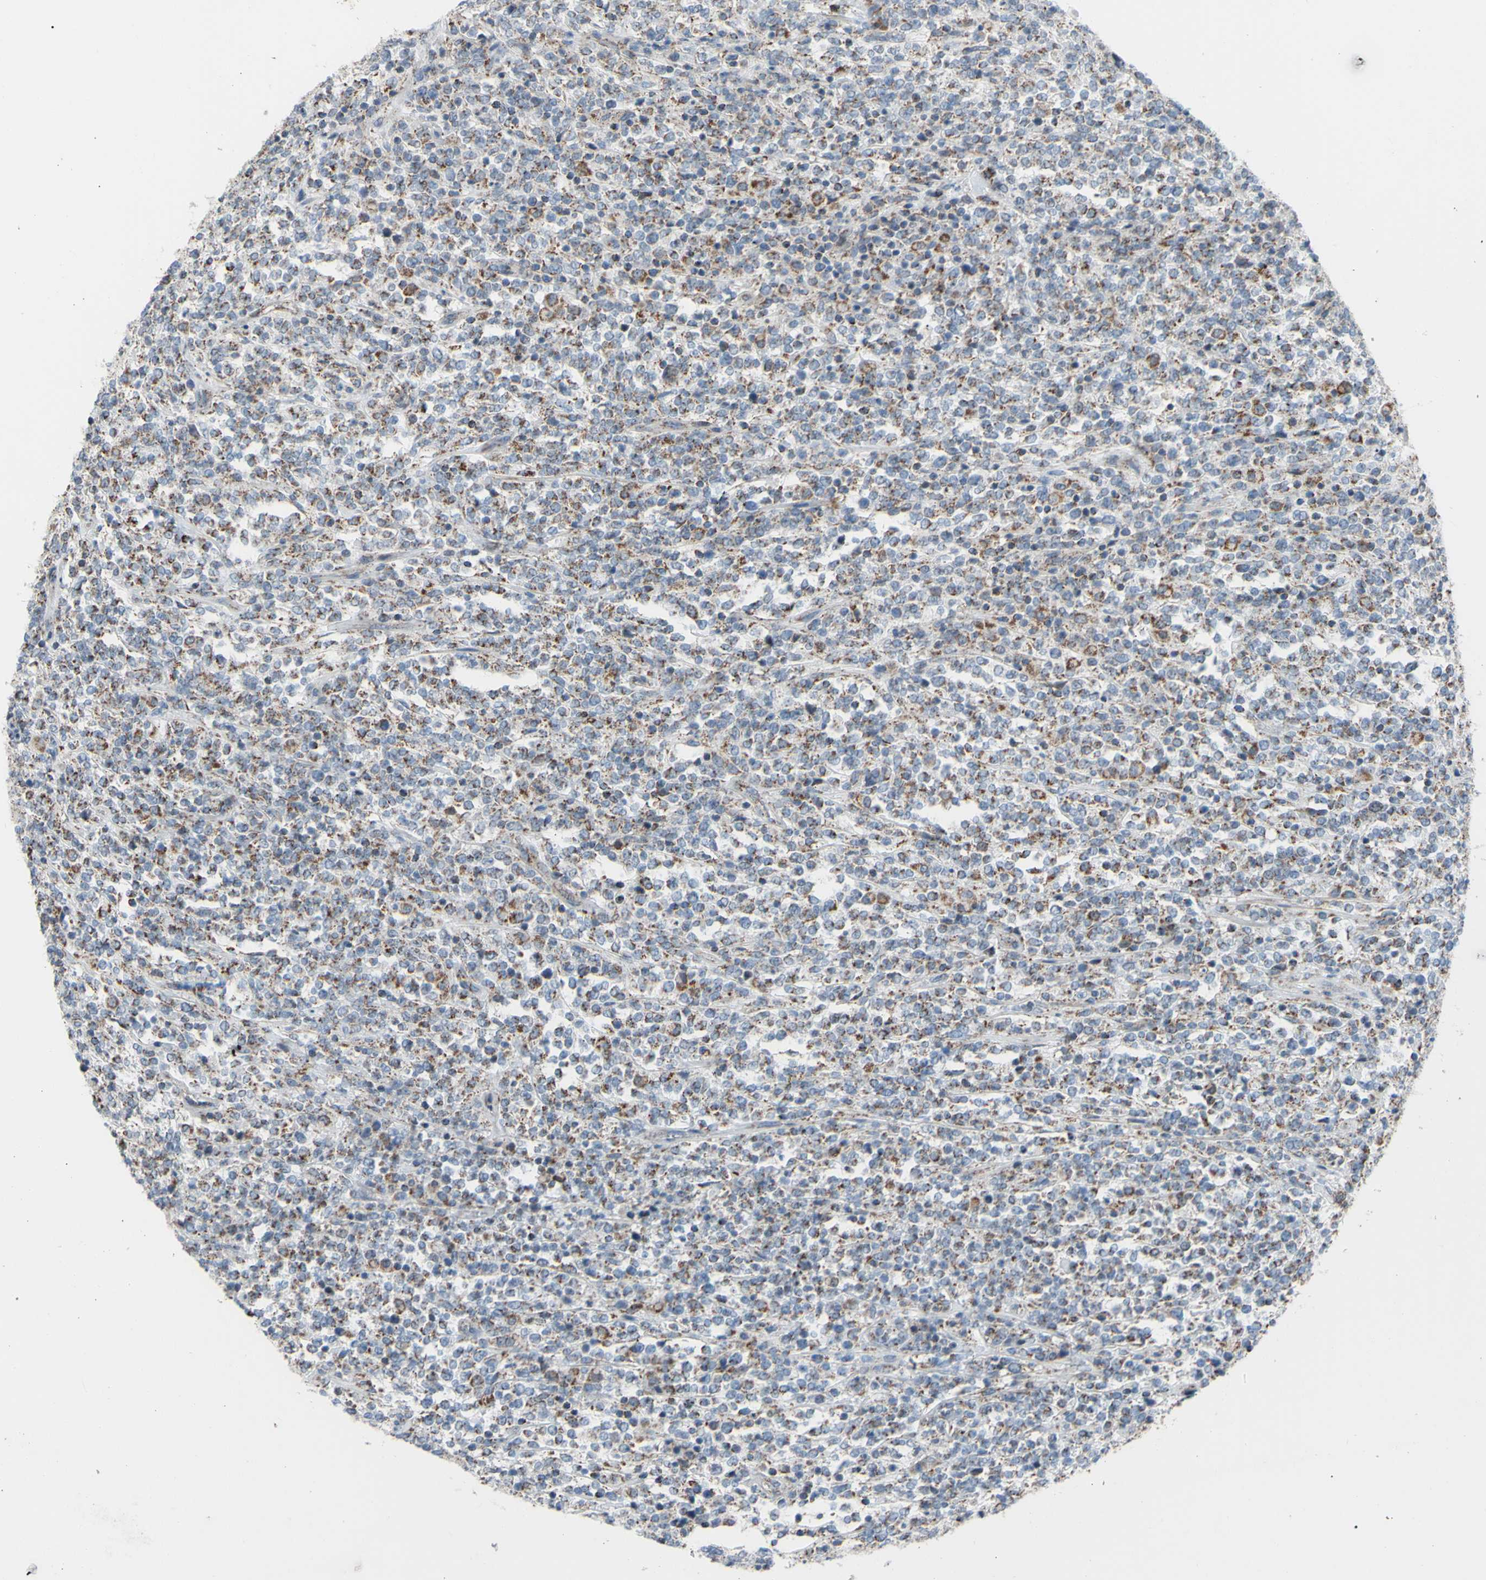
{"staining": {"intensity": "moderate", "quantity": "<25%", "location": "cytoplasmic/membranous"}, "tissue": "lymphoma", "cell_type": "Tumor cells", "image_type": "cancer", "snomed": [{"axis": "morphology", "description": "Malignant lymphoma, non-Hodgkin's type, High grade"}, {"axis": "topography", "description": "Soft tissue"}], "caption": "Immunohistochemistry (DAB) staining of human high-grade malignant lymphoma, non-Hodgkin's type demonstrates moderate cytoplasmic/membranous protein expression in about <25% of tumor cells.", "gene": "GLT8D1", "patient": {"sex": "male", "age": 18}}